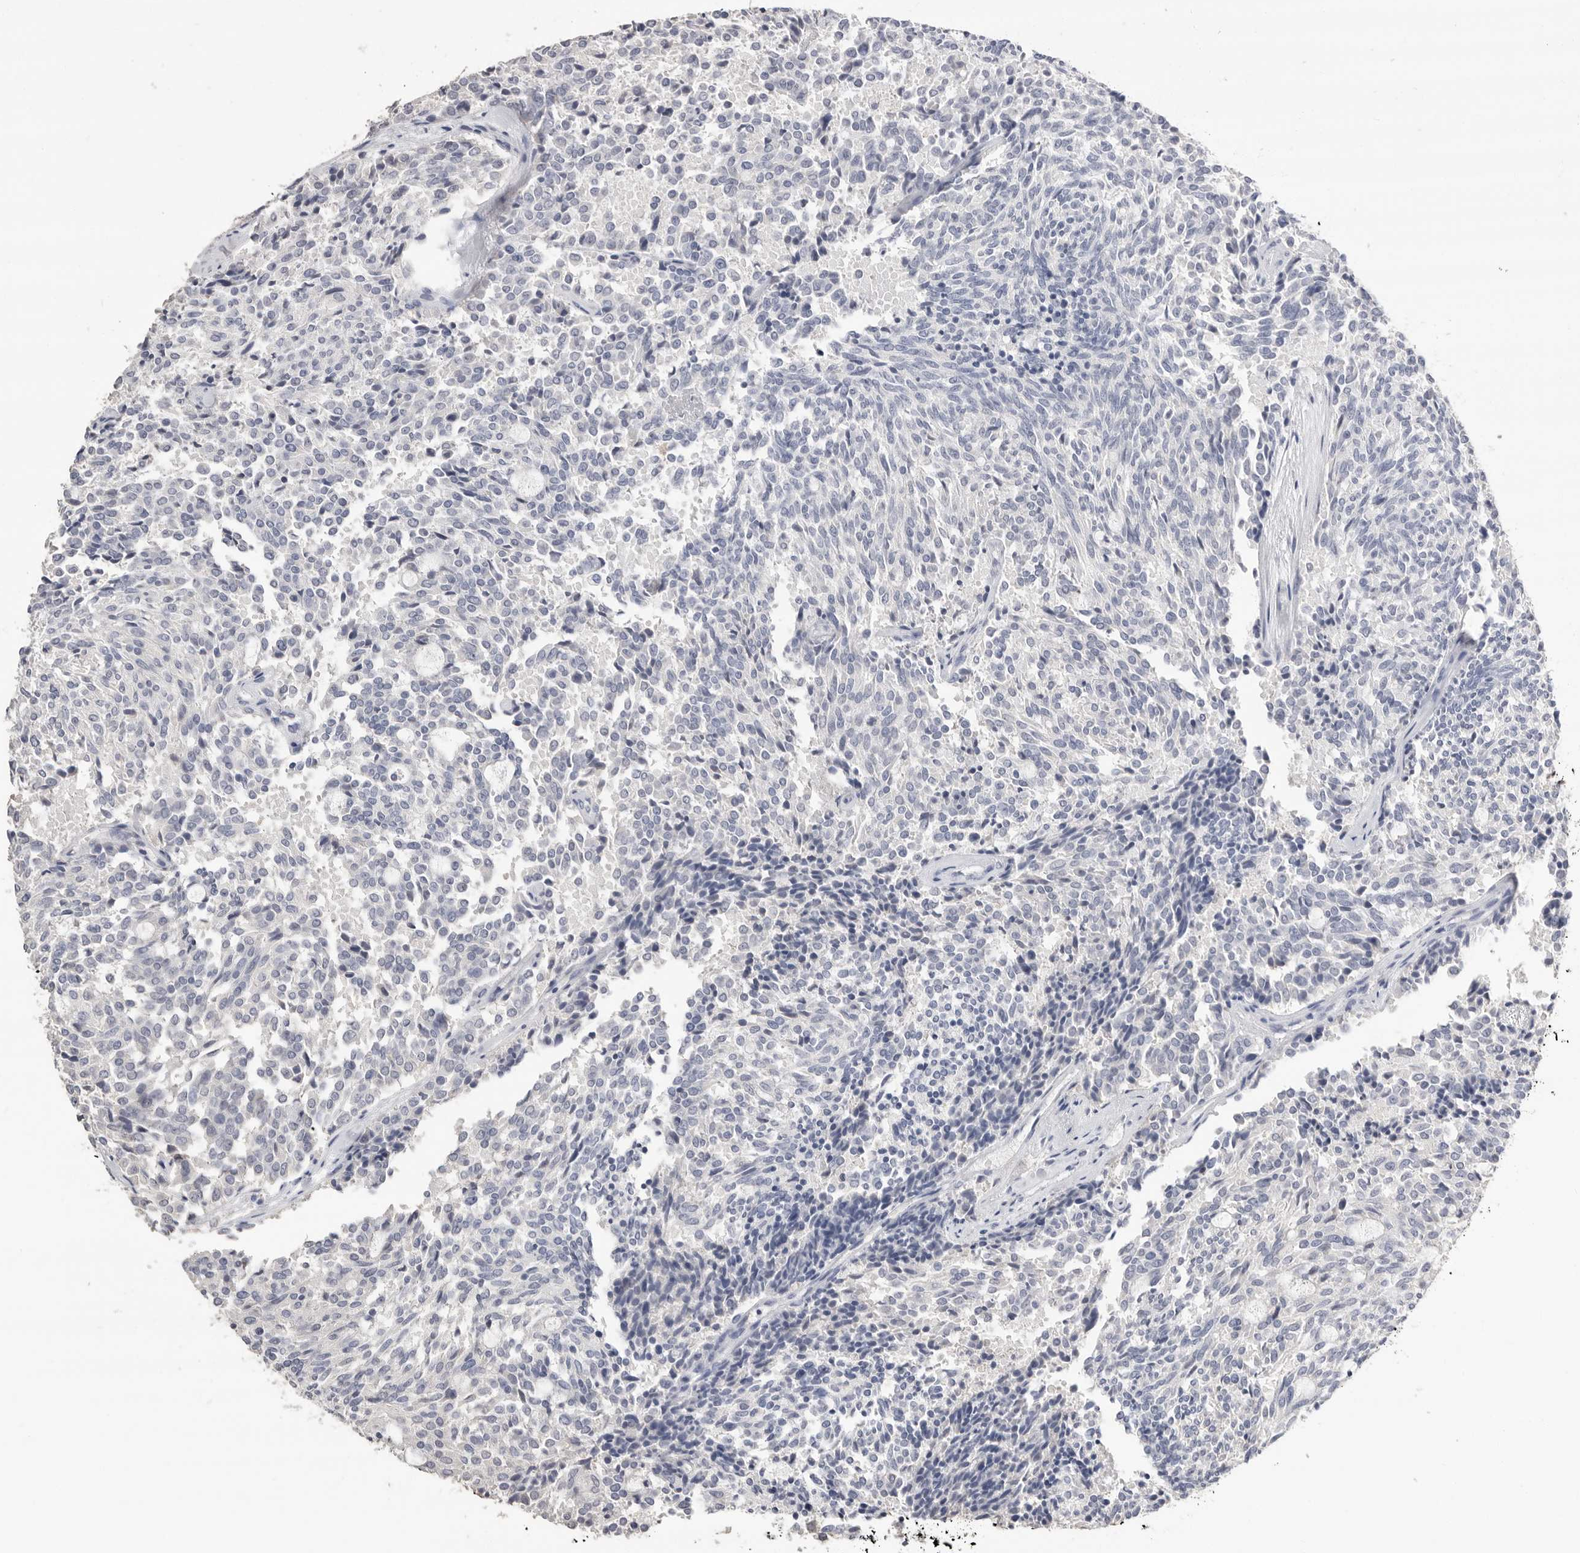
{"staining": {"intensity": "negative", "quantity": "none", "location": "none"}, "tissue": "carcinoid", "cell_type": "Tumor cells", "image_type": "cancer", "snomed": [{"axis": "morphology", "description": "Carcinoid, malignant, NOS"}, {"axis": "topography", "description": "Pancreas"}], "caption": "High power microscopy image of an immunohistochemistry micrograph of carcinoid (malignant), revealing no significant staining in tumor cells. The staining was performed using DAB to visualize the protein expression in brown, while the nuclei were stained in blue with hematoxylin (Magnification: 20x).", "gene": "APOA2", "patient": {"sex": "female", "age": 54}}